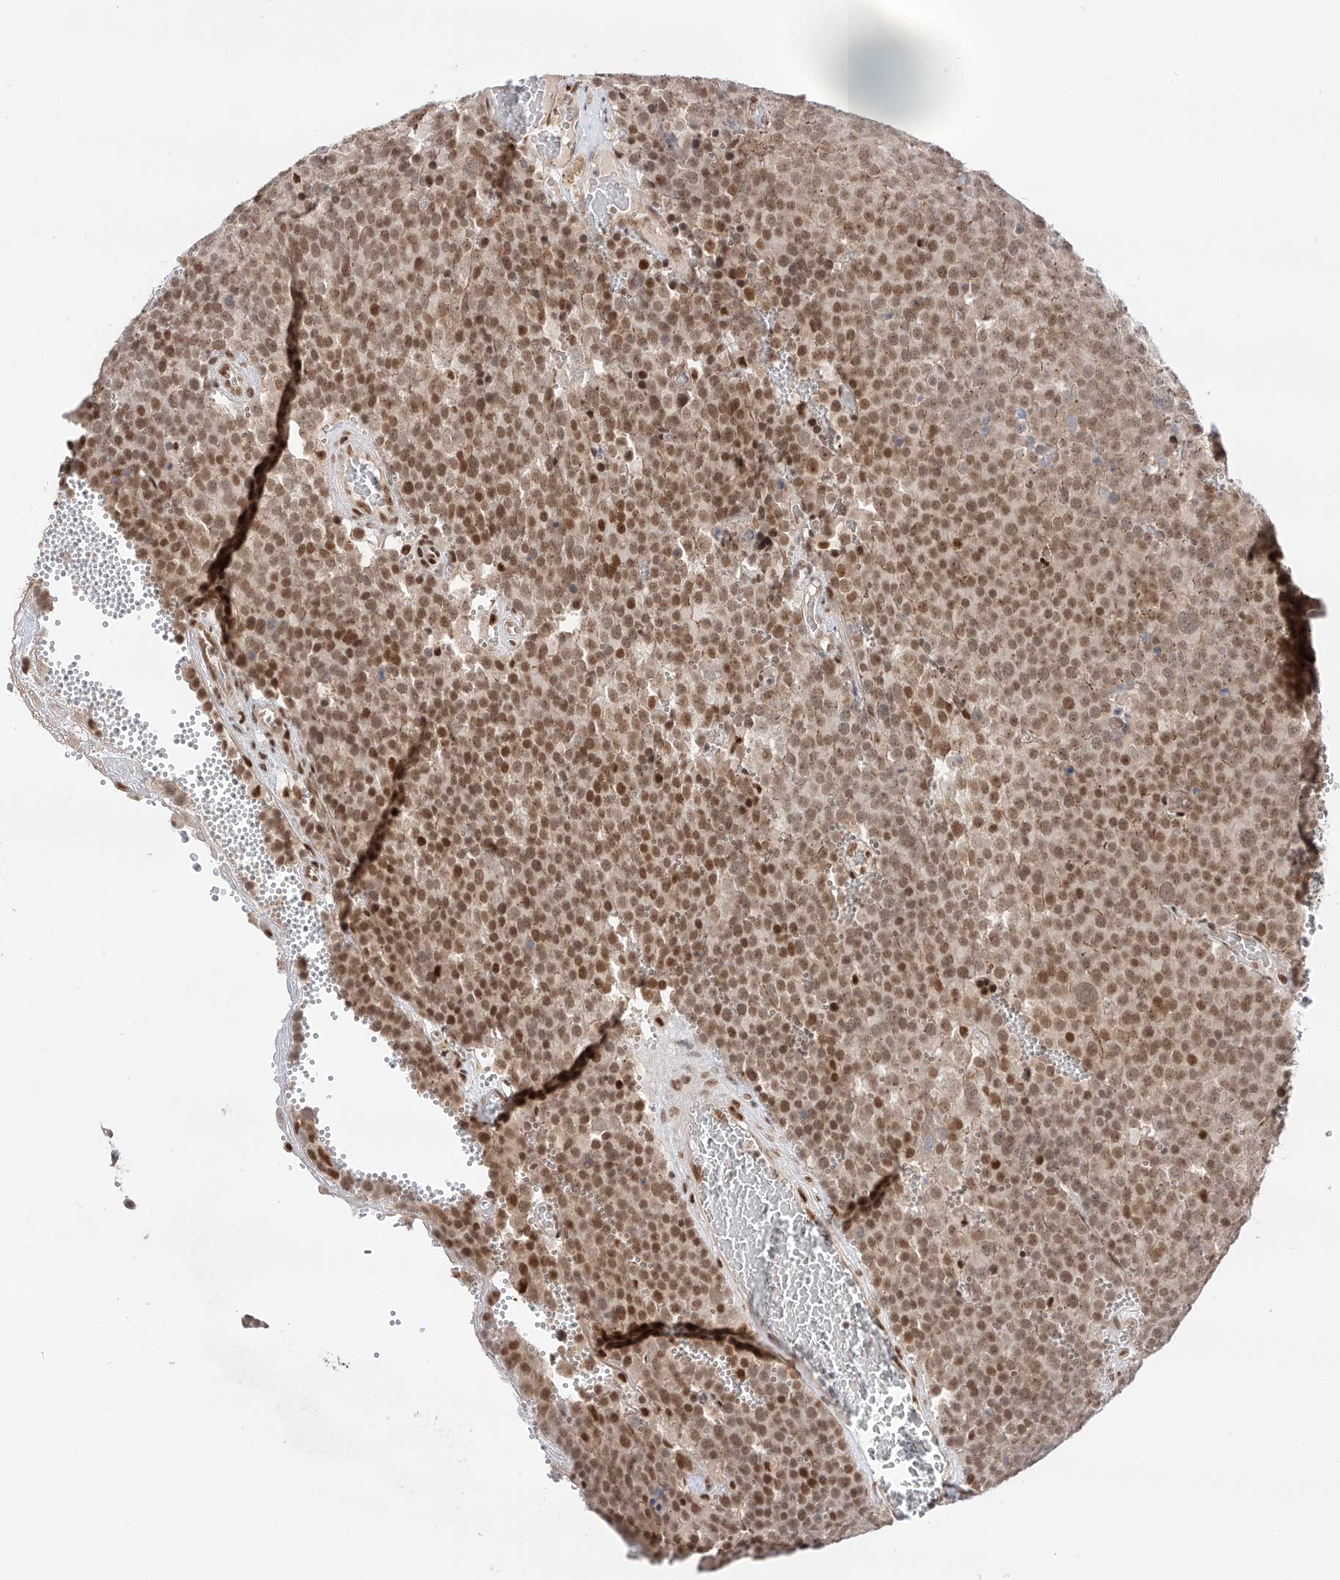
{"staining": {"intensity": "moderate", "quantity": ">75%", "location": "nuclear"}, "tissue": "testis cancer", "cell_type": "Tumor cells", "image_type": "cancer", "snomed": [{"axis": "morphology", "description": "Seminoma, NOS"}, {"axis": "topography", "description": "Testis"}], "caption": "IHC image of neoplastic tissue: human testis cancer (seminoma) stained using immunohistochemistry (IHC) reveals medium levels of moderate protein expression localized specifically in the nuclear of tumor cells, appearing as a nuclear brown color.", "gene": "POGK", "patient": {"sex": "male", "age": 71}}